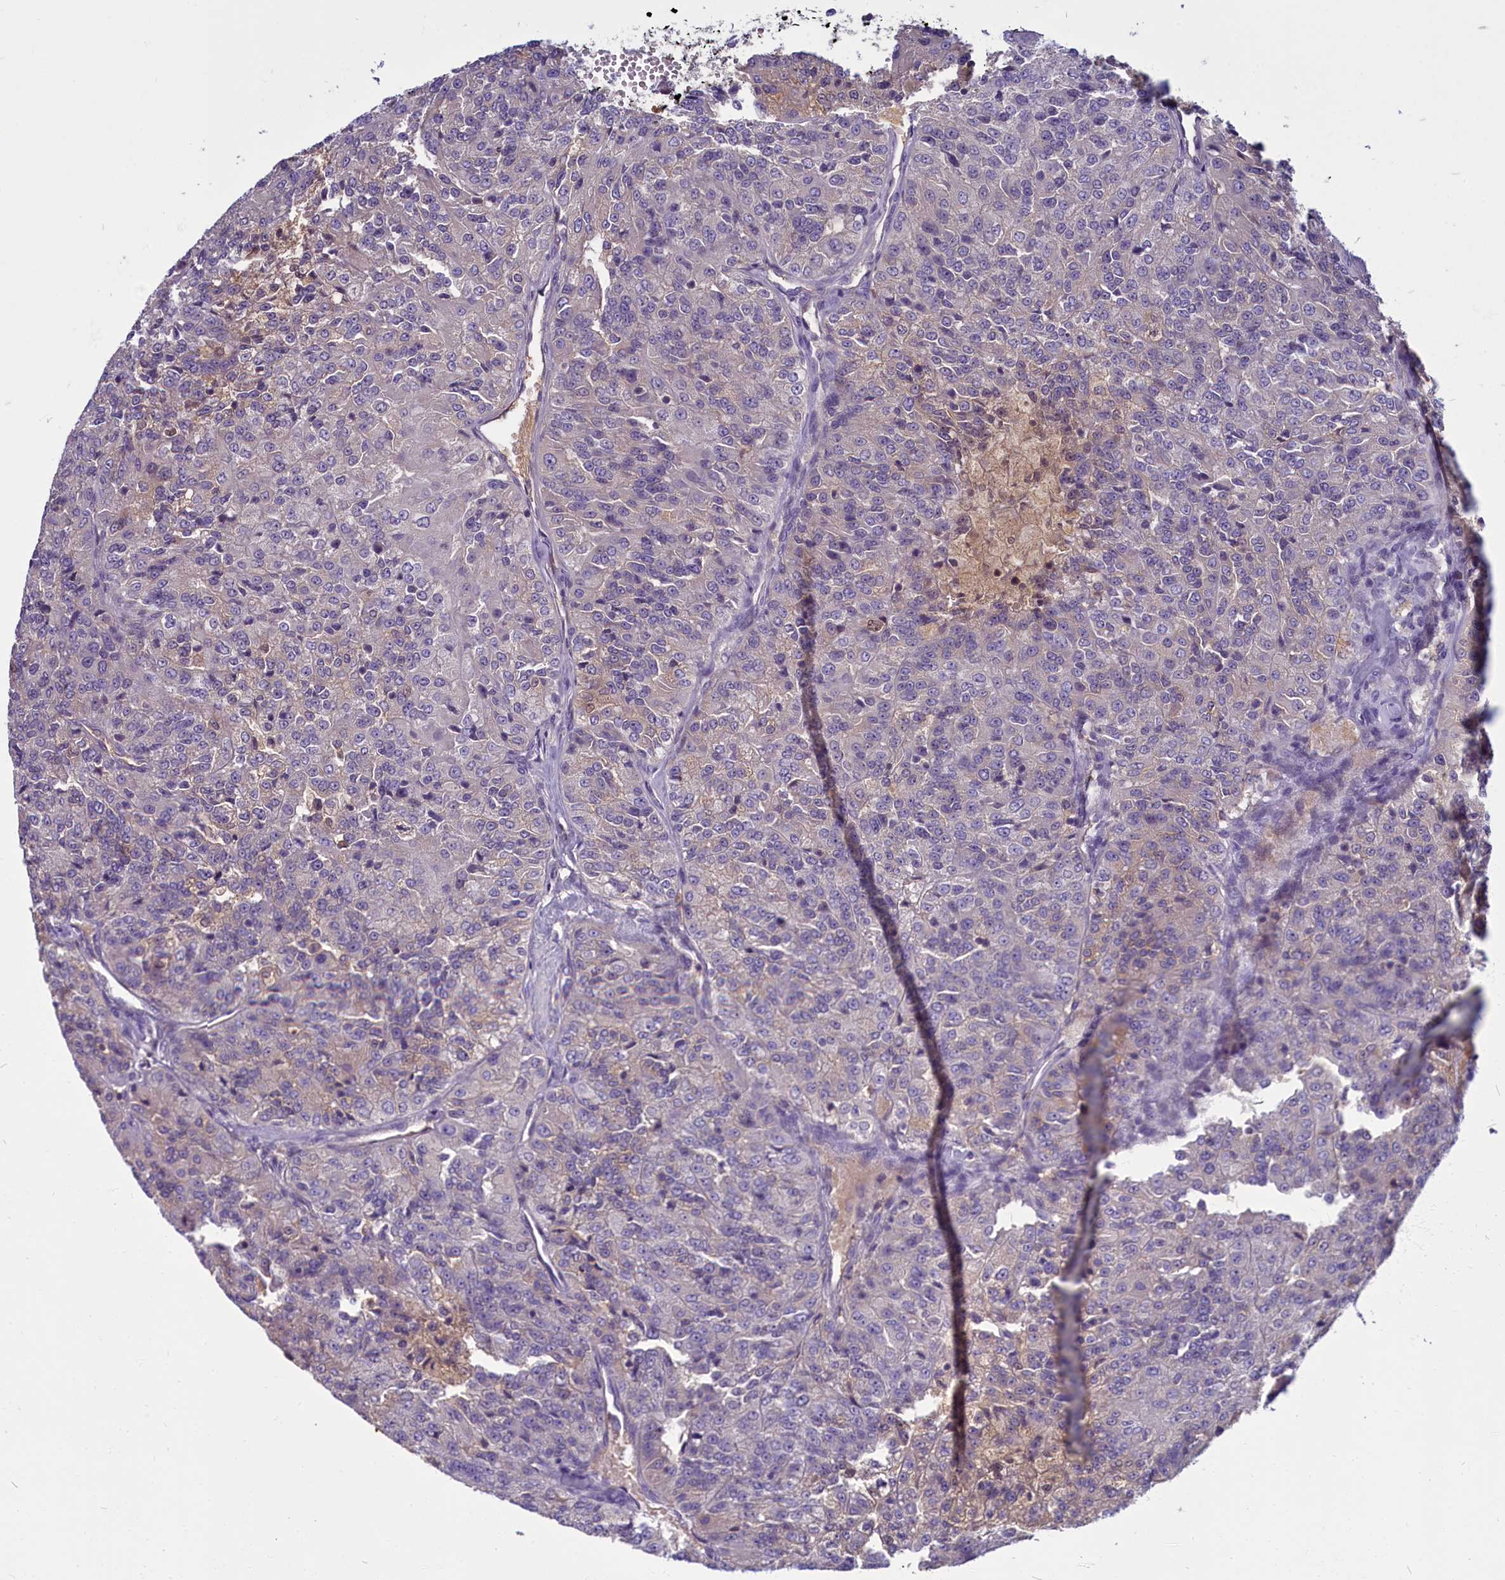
{"staining": {"intensity": "negative", "quantity": "none", "location": "none"}, "tissue": "renal cancer", "cell_type": "Tumor cells", "image_type": "cancer", "snomed": [{"axis": "morphology", "description": "Adenocarcinoma, NOS"}, {"axis": "topography", "description": "Kidney"}], "caption": "DAB (3,3'-diaminobenzidine) immunohistochemical staining of renal cancer demonstrates no significant positivity in tumor cells.", "gene": "SV2C", "patient": {"sex": "female", "age": 63}}